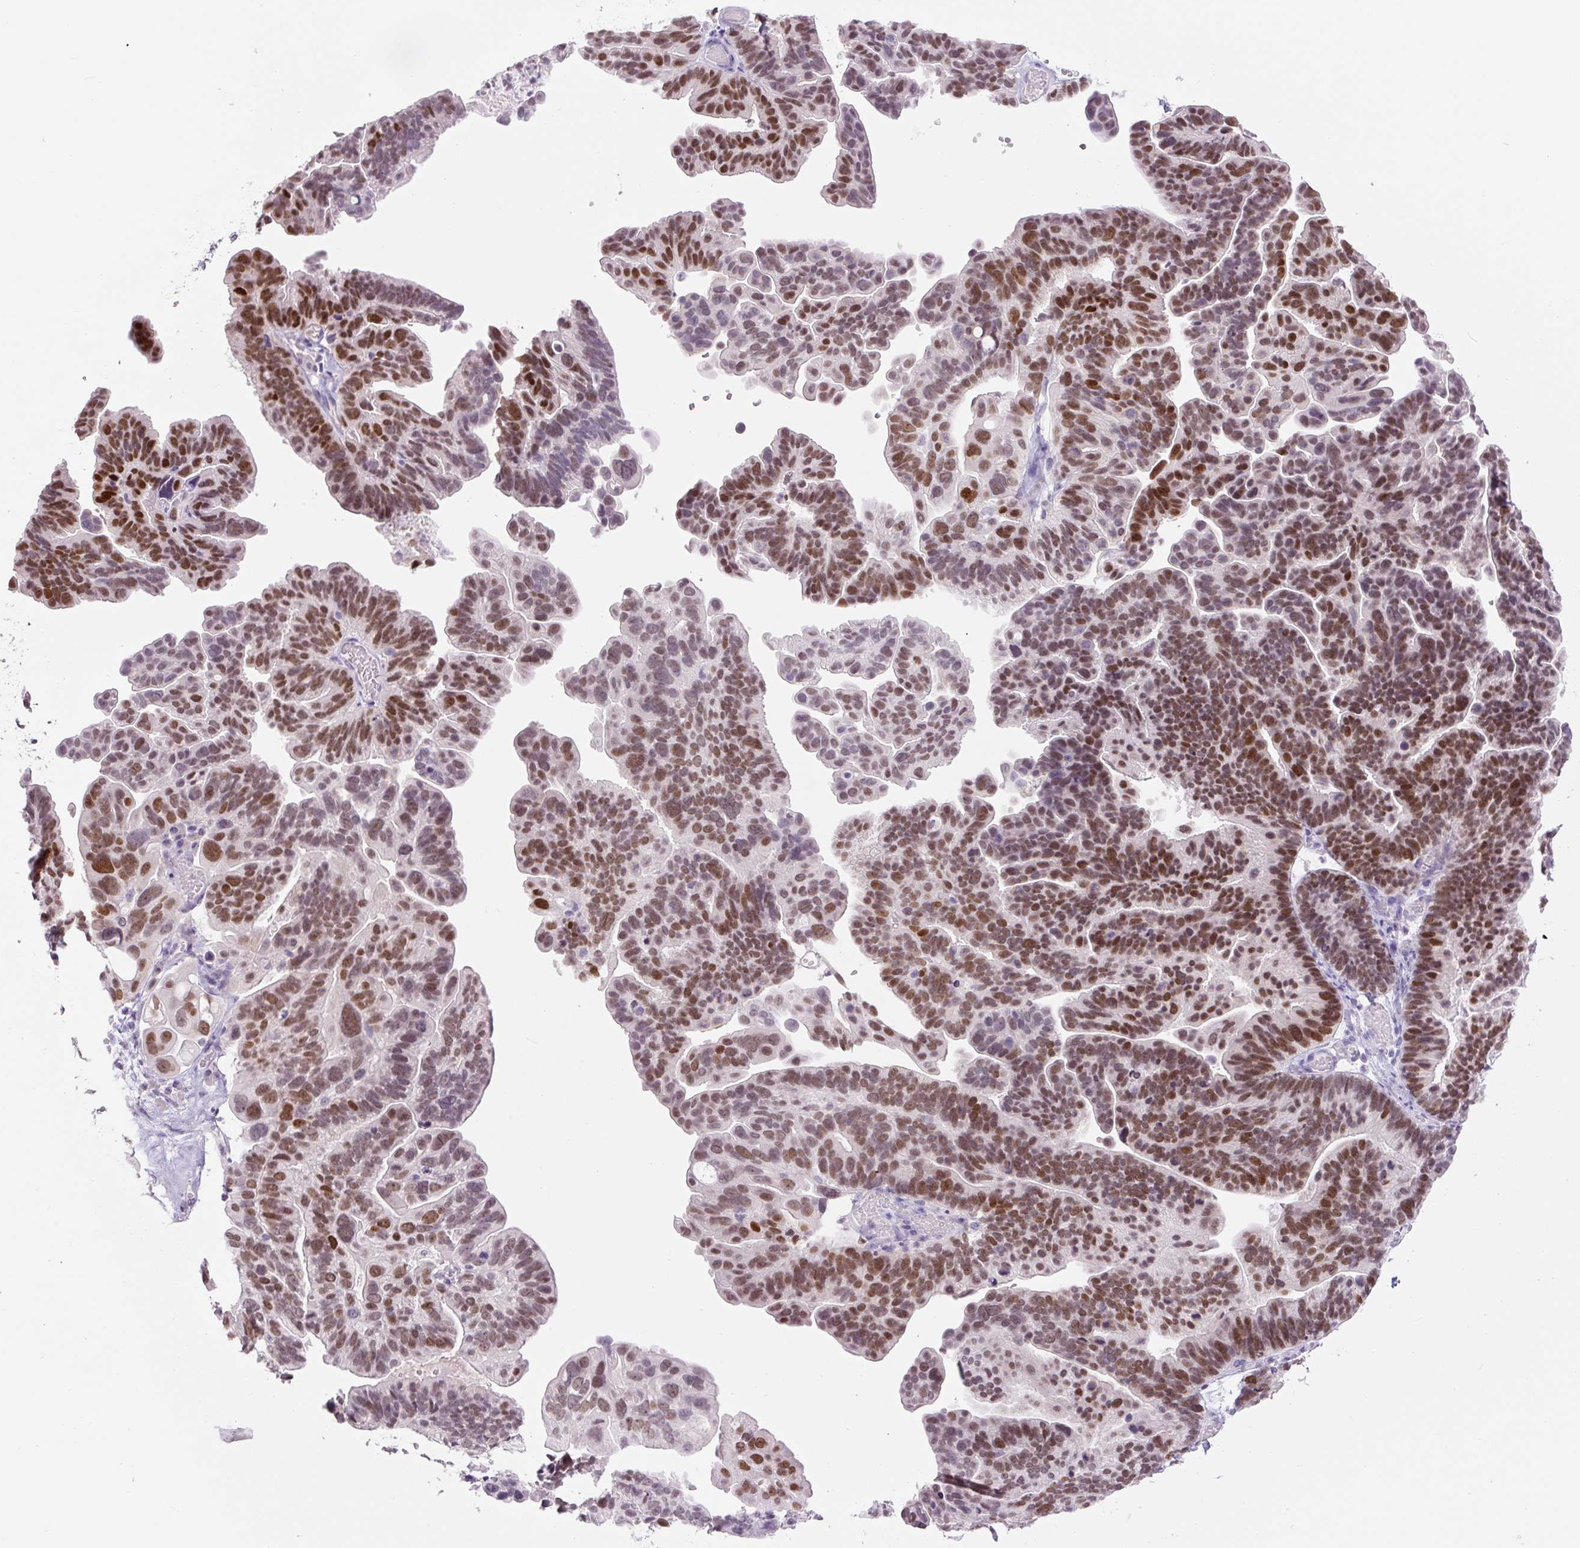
{"staining": {"intensity": "moderate", "quantity": ">75%", "location": "nuclear"}, "tissue": "ovarian cancer", "cell_type": "Tumor cells", "image_type": "cancer", "snomed": [{"axis": "morphology", "description": "Cystadenocarcinoma, serous, NOS"}, {"axis": "topography", "description": "Ovary"}], "caption": "Moderate nuclear expression is seen in about >75% of tumor cells in serous cystadenocarcinoma (ovarian). (DAB (3,3'-diaminobenzidine) IHC, brown staining for protein, blue staining for nuclei).", "gene": "SIX1", "patient": {"sex": "female", "age": 56}}